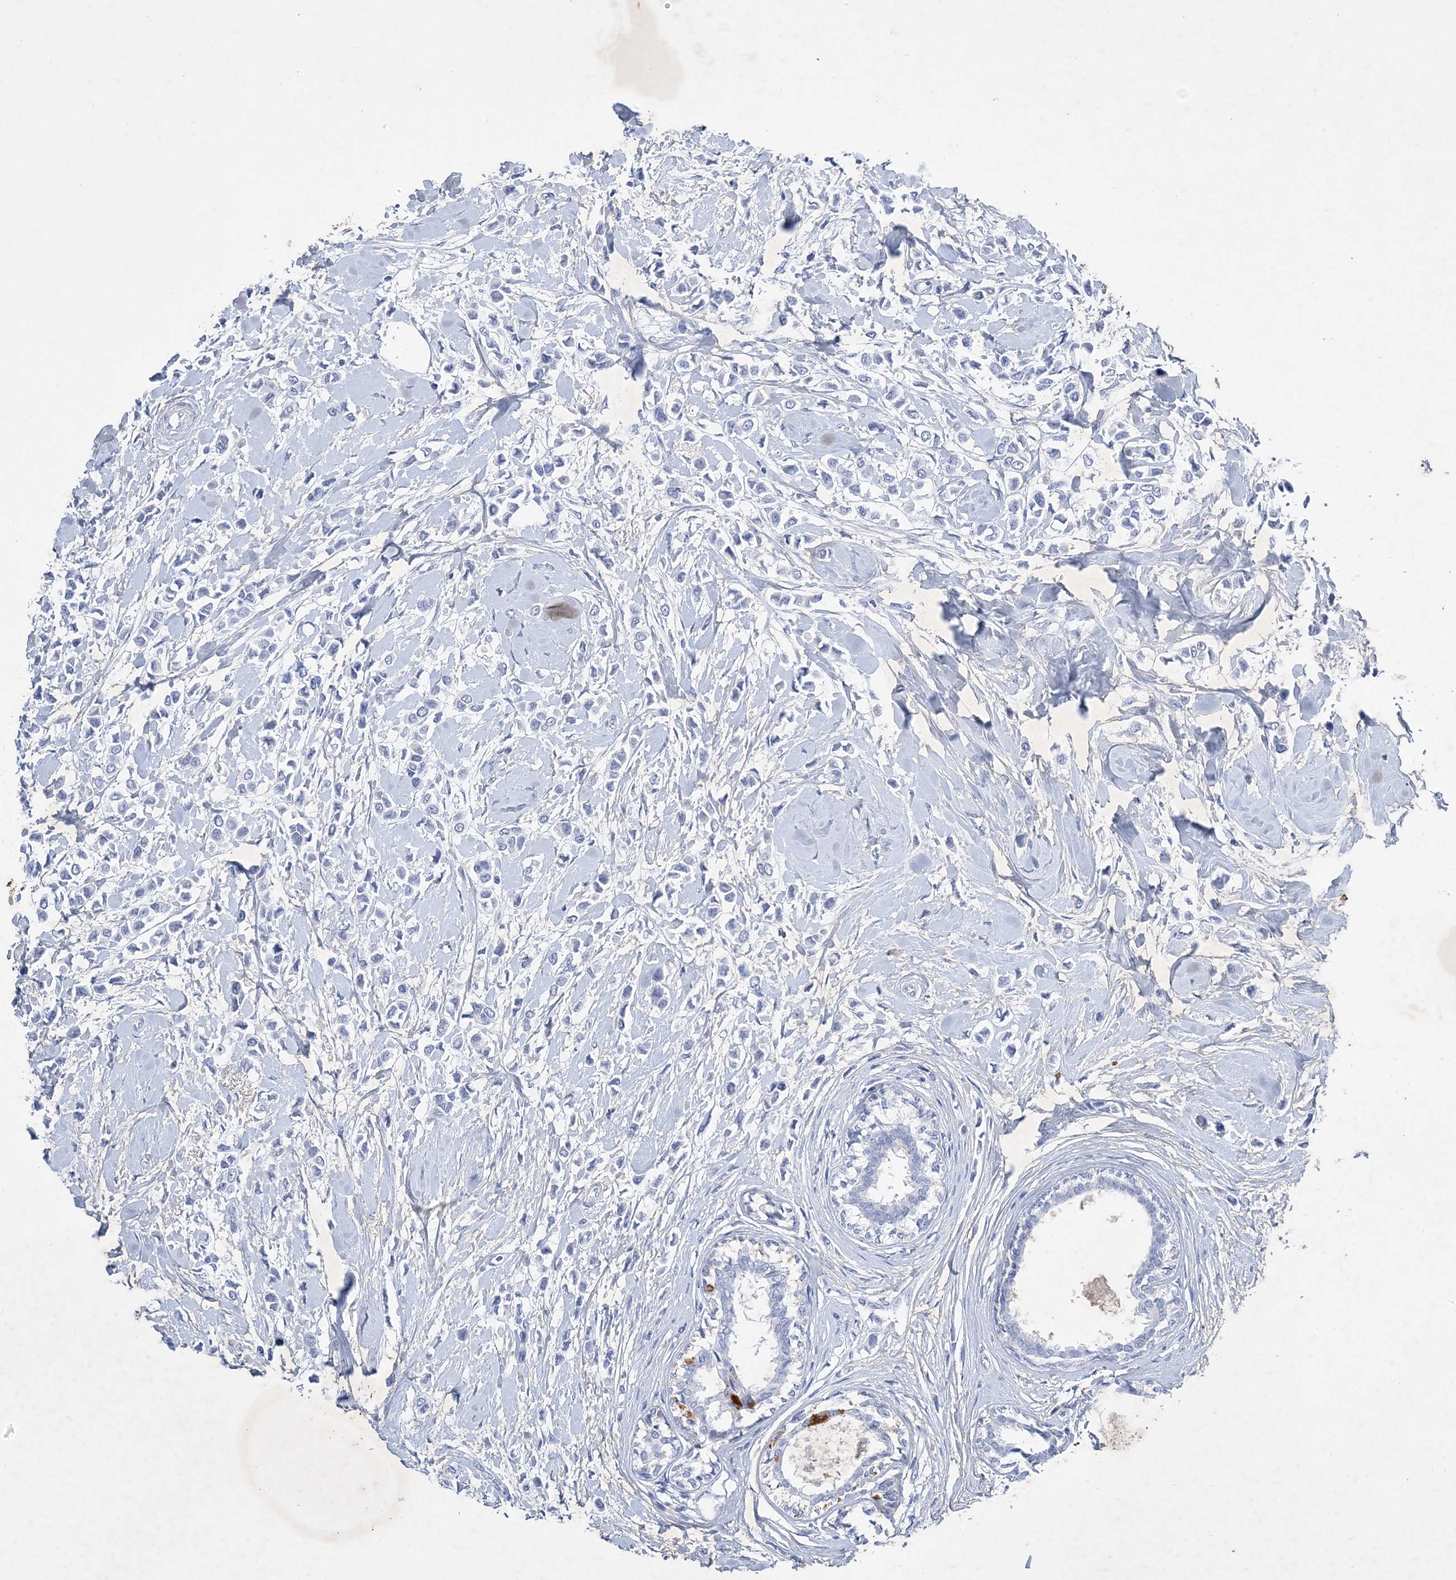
{"staining": {"intensity": "negative", "quantity": "none", "location": "none"}, "tissue": "breast cancer", "cell_type": "Tumor cells", "image_type": "cancer", "snomed": [{"axis": "morphology", "description": "Lobular carcinoma"}, {"axis": "topography", "description": "Breast"}], "caption": "High power microscopy image of an immunohistochemistry micrograph of breast cancer, revealing no significant expression in tumor cells. The staining was performed using DAB to visualize the protein expression in brown, while the nuclei were stained in blue with hematoxylin (Magnification: 20x).", "gene": "COPS8", "patient": {"sex": "female", "age": 51}}